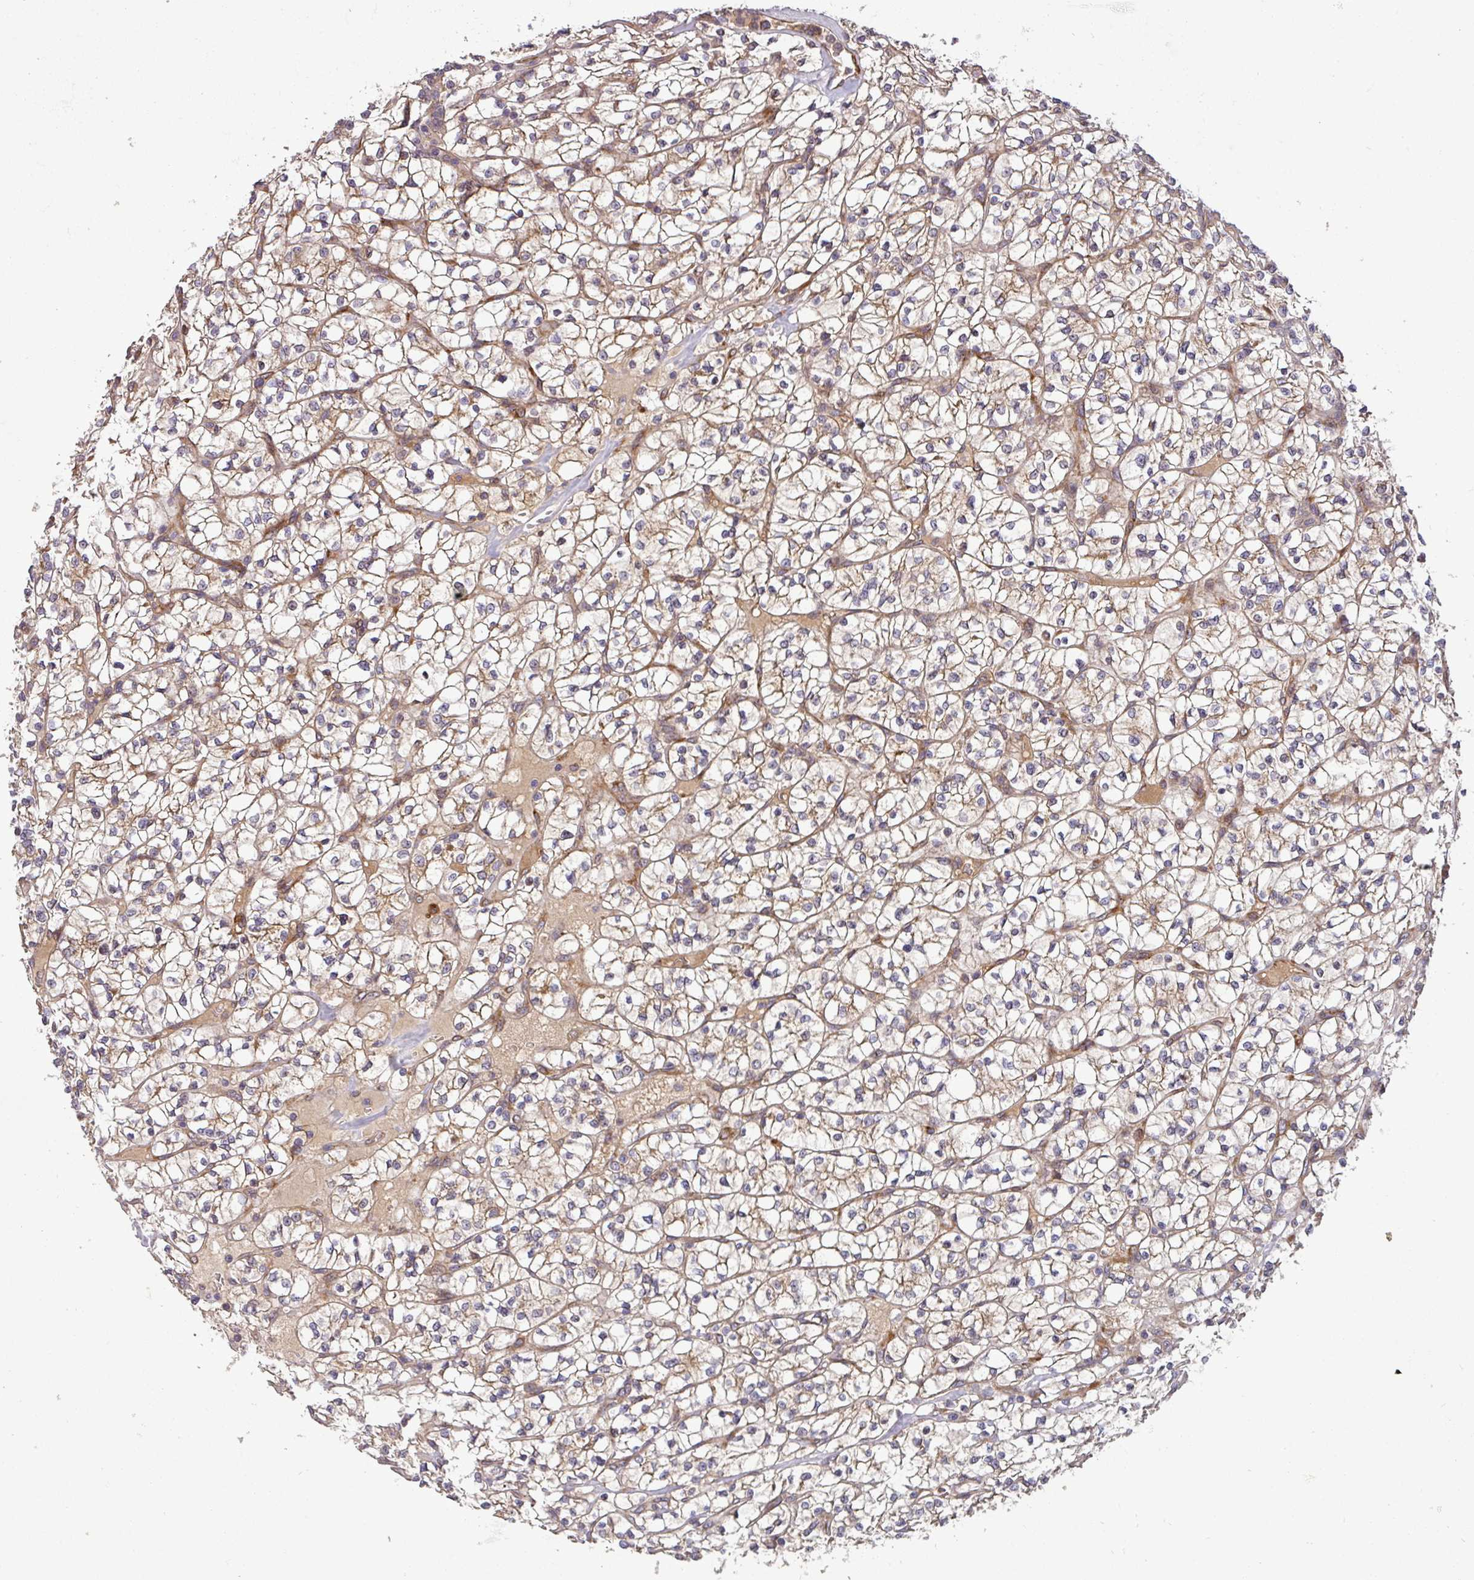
{"staining": {"intensity": "weak", "quantity": ">75%", "location": "cytoplasmic/membranous"}, "tissue": "renal cancer", "cell_type": "Tumor cells", "image_type": "cancer", "snomed": [{"axis": "morphology", "description": "Adenocarcinoma, NOS"}, {"axis": "topography", "description": "Kidney"}], "caption": "This photomicrograph shows IHC staining of human renal cancer (adenocarcinoma), with low weak cytoplasmic/membranous positivity in about >75% of tumor cells.", "gene": "ART1", "patient": {"sex": "female", "age": 64}}